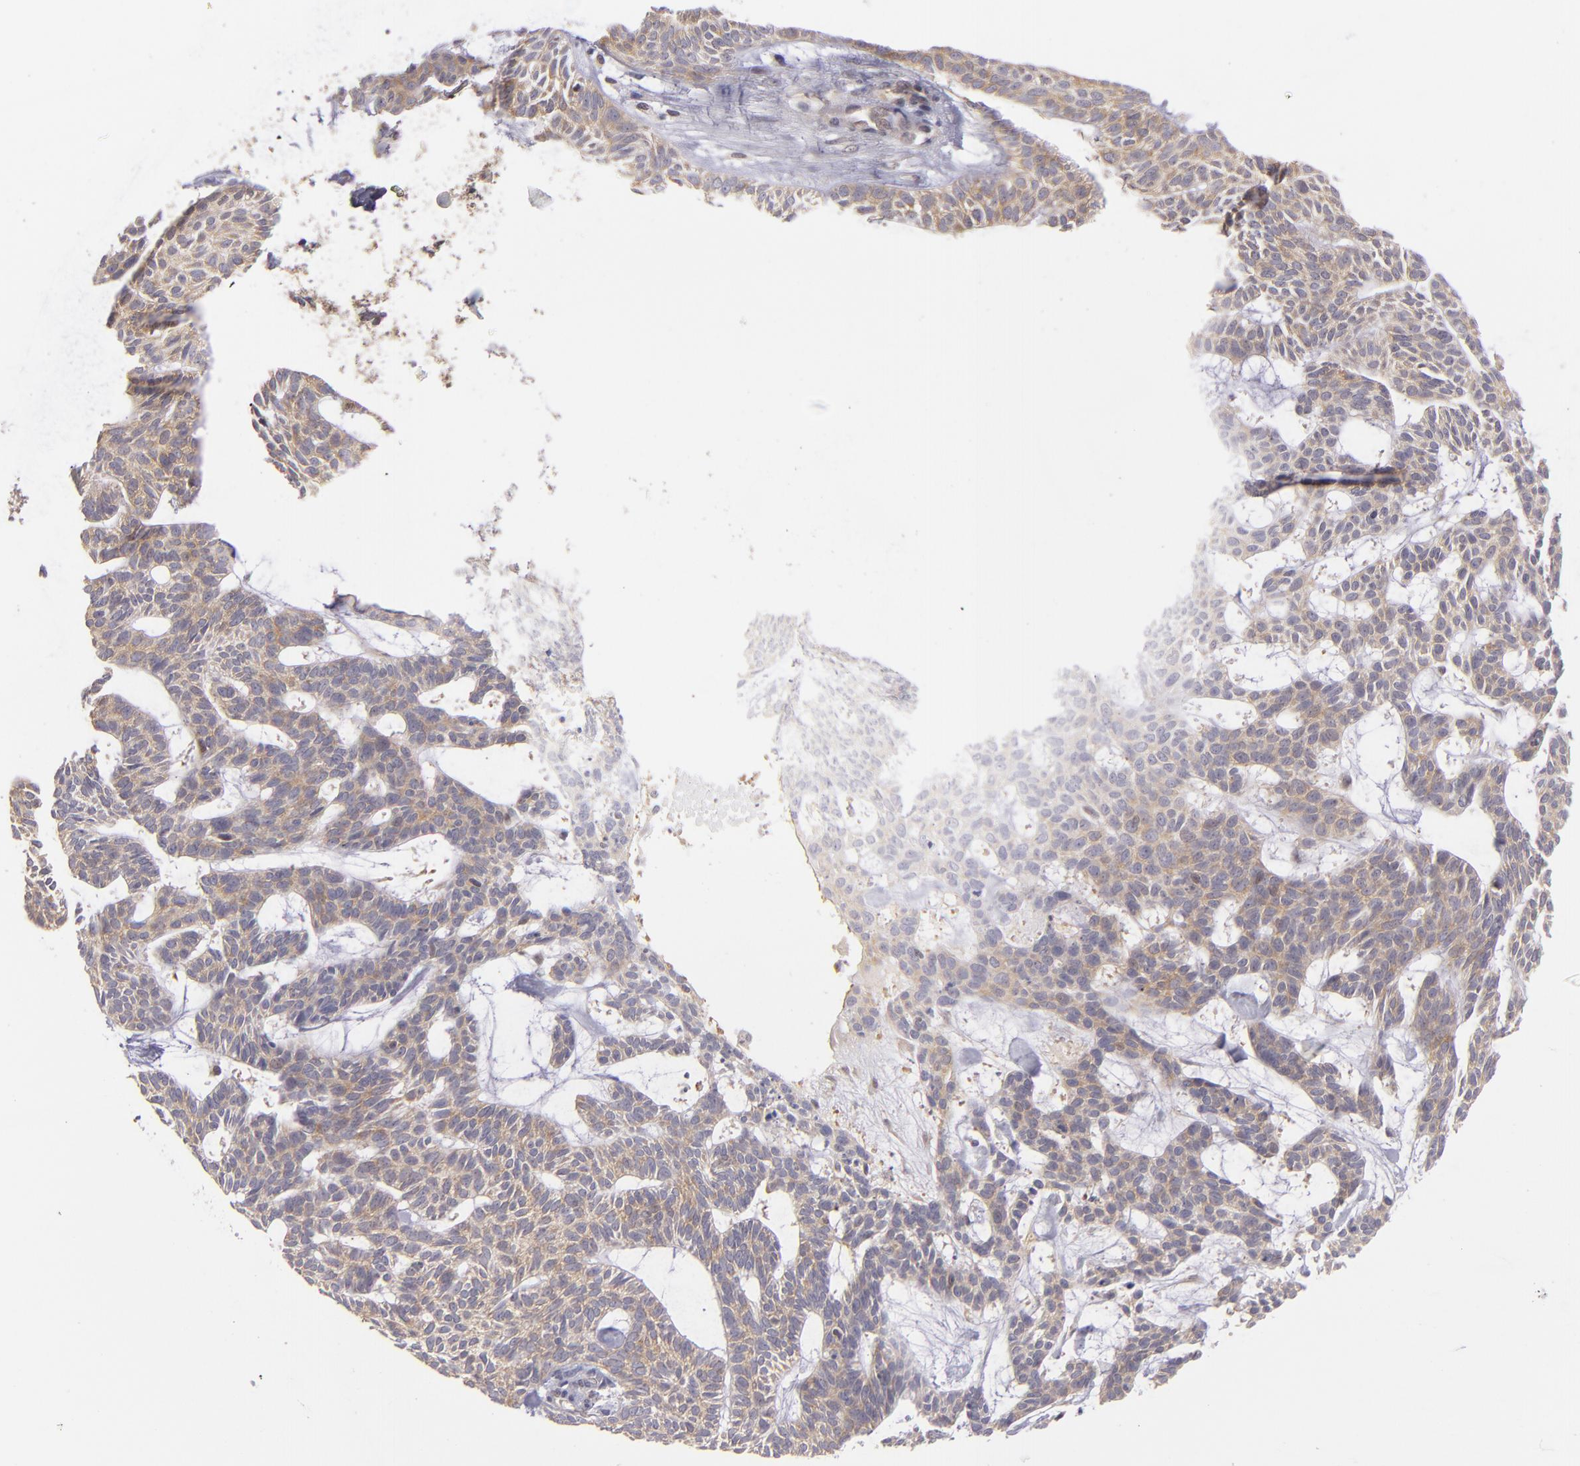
{"staining": {"intensity": "weak", "quantity": ">75%", "location": "cytoplasmic/membranous"}, "tissue": "skin cancer", "cell_type": "Tumor cells", "image_type": "cancer", "snomed": [{"axis": "morphology", "description": "Basal cell carcinoma"}, {"axis": "topography", "description": "Skin"}], "caption": "An immunohistochemistry histopathology image of neoplastic tissue is shown. Protein staining in brown labels weak cytoplasmic/membranous positivity in skin basal cell carcinoma within tumor cells.", "gene": "PTPN13", "patient": {"sex": "male", "age": 75}}